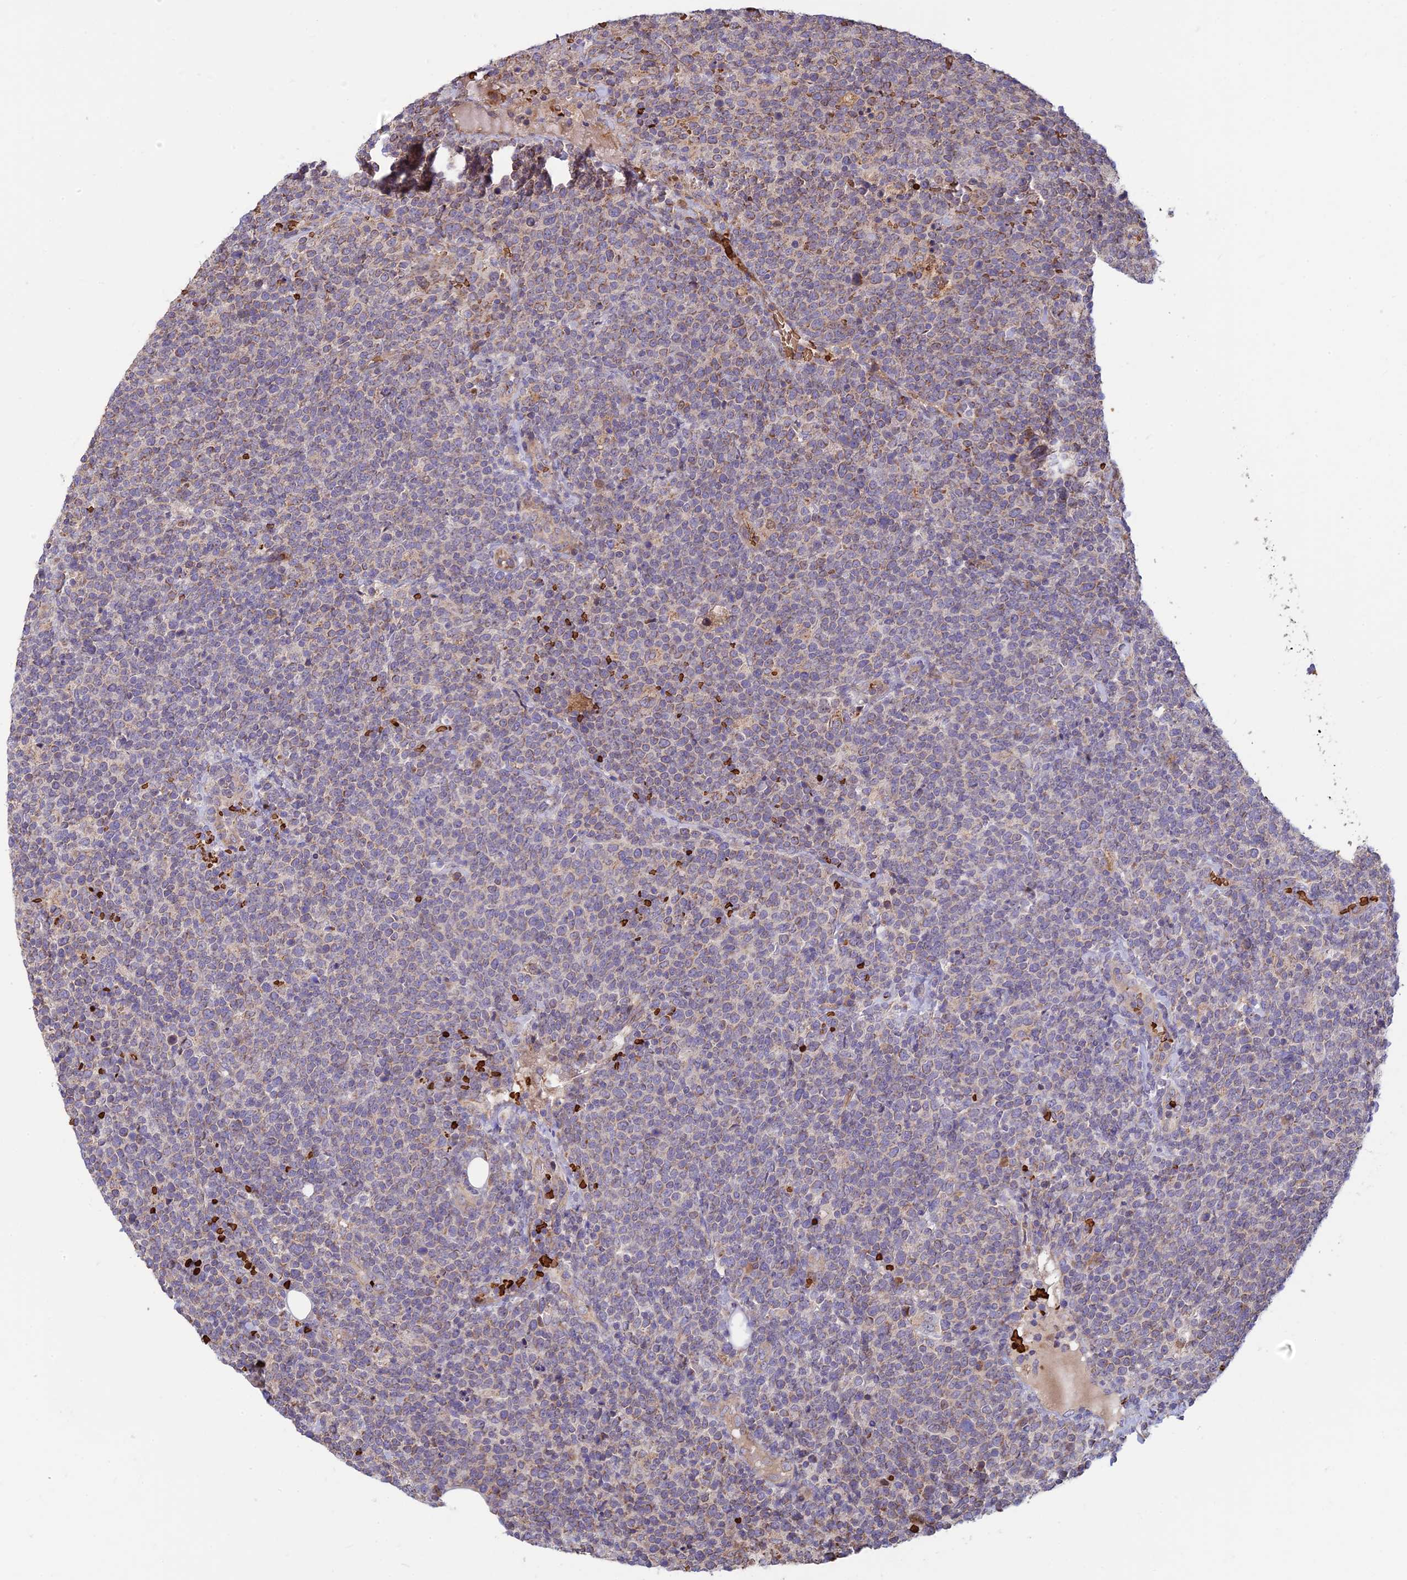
{"staining": {"intensity": "negative", "quantity": "none", "location": "none"}, "tissue": "lymphoma", "cell_type": "Tumor cells", "image_type": "cancer", "snomed": [{"axis": "morphology", "description": "Malignant lymphoma, non-Hodgkin's type, High grade"}, {"axis": "topography", "description": "Lymph node"}], "caption": "This is an immunohistochemistry (IHC) image of human lymphoma. There is no positivity in tumor cells.", "gene": "UFSP2", "patient": {"sex": "male", "age": 61}}